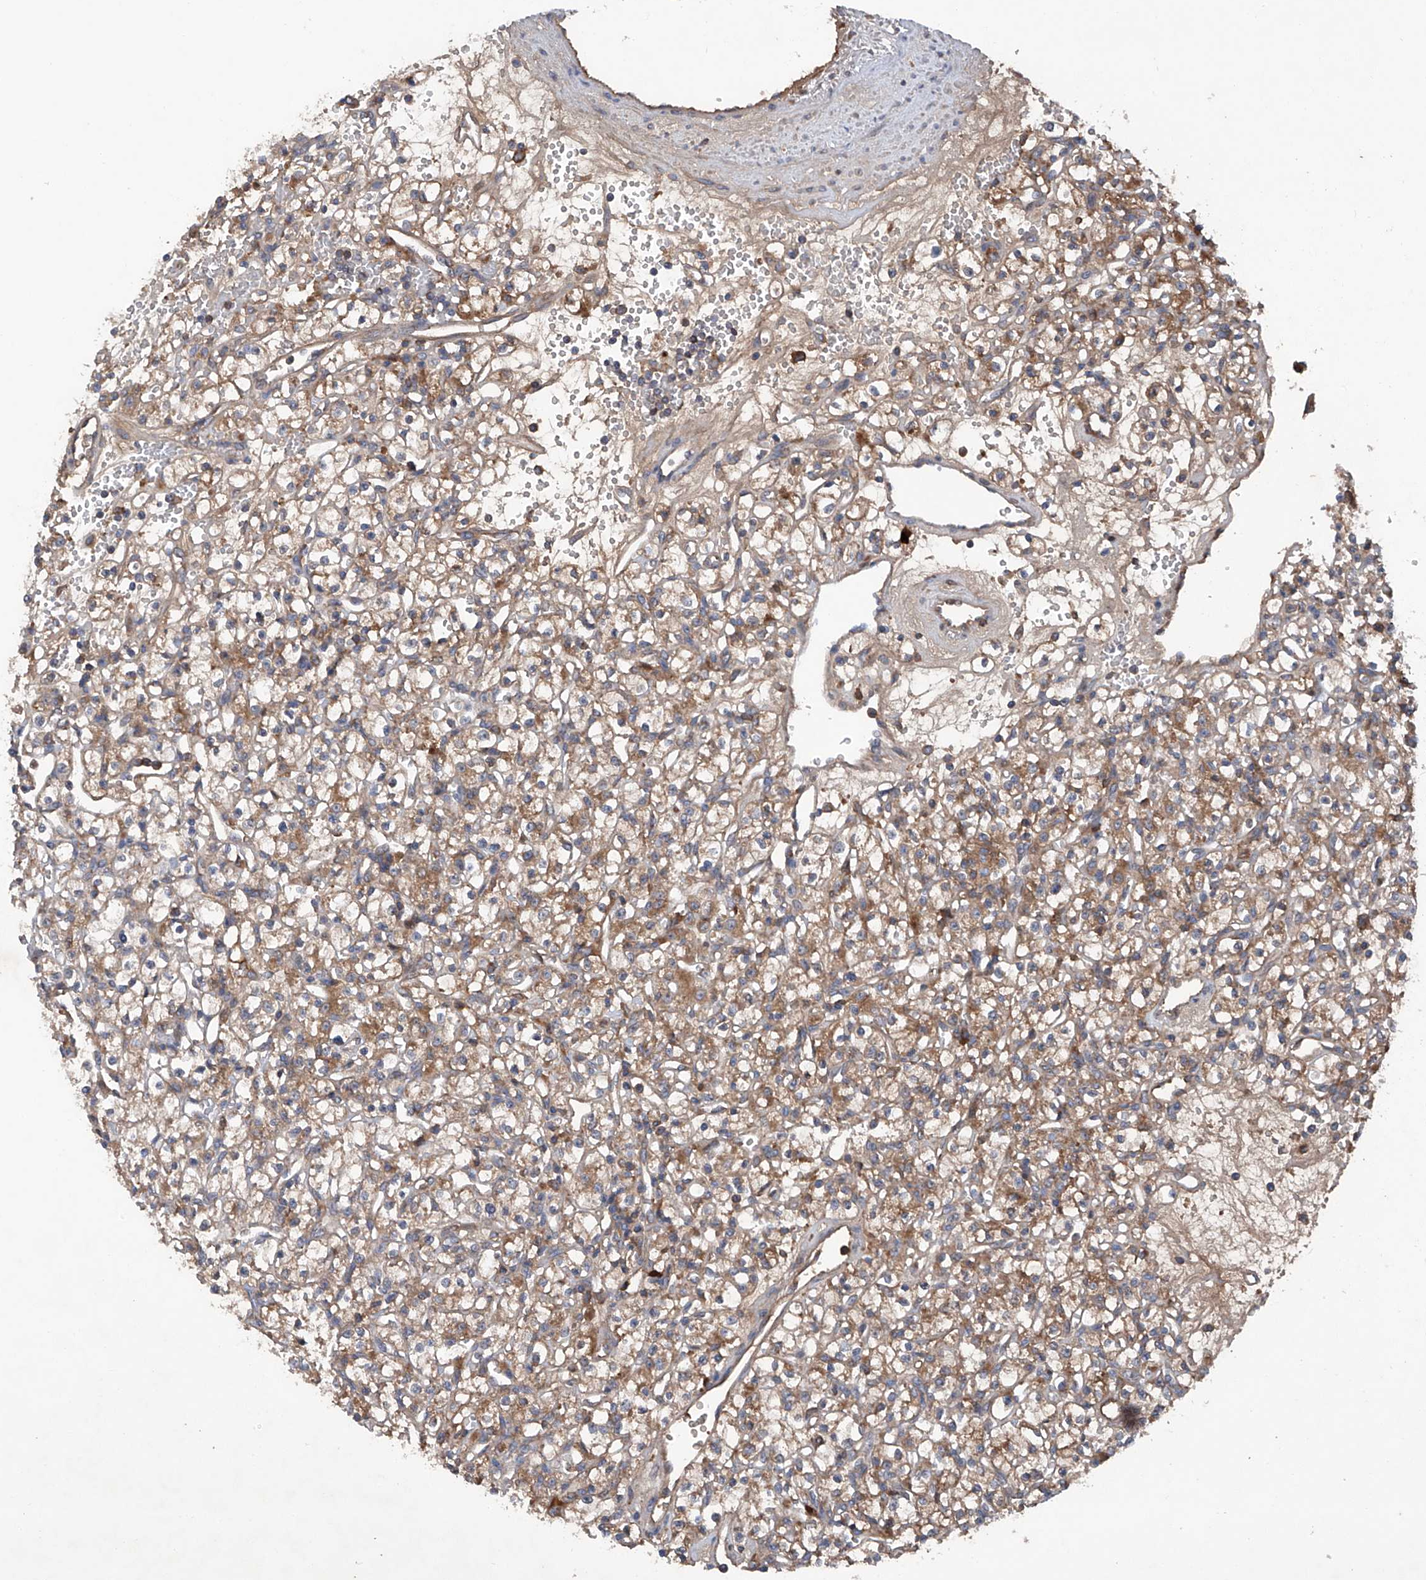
{"staining": {"intensity": "moderate", "quantity": ">75%", "location": "cytoplasmic/membranous"}, "tissue": "renal cancer", "cell_type": "Tumor cells", "image_type": "cancer", "snomed": [{"axis": "morphology", "description": "Adenocarcinoma, NOS"}, {"axis": "topography", "description": "Kidney"}], "caption": "Protein expression analysis of human renal cancer (adenocarcinoma) reveals moderate cytoplasmic/membranous positivity in approximately >75% of tumor cells.", "gene": "ASCC3", "patient": {"sex": "female", "age": 59}}